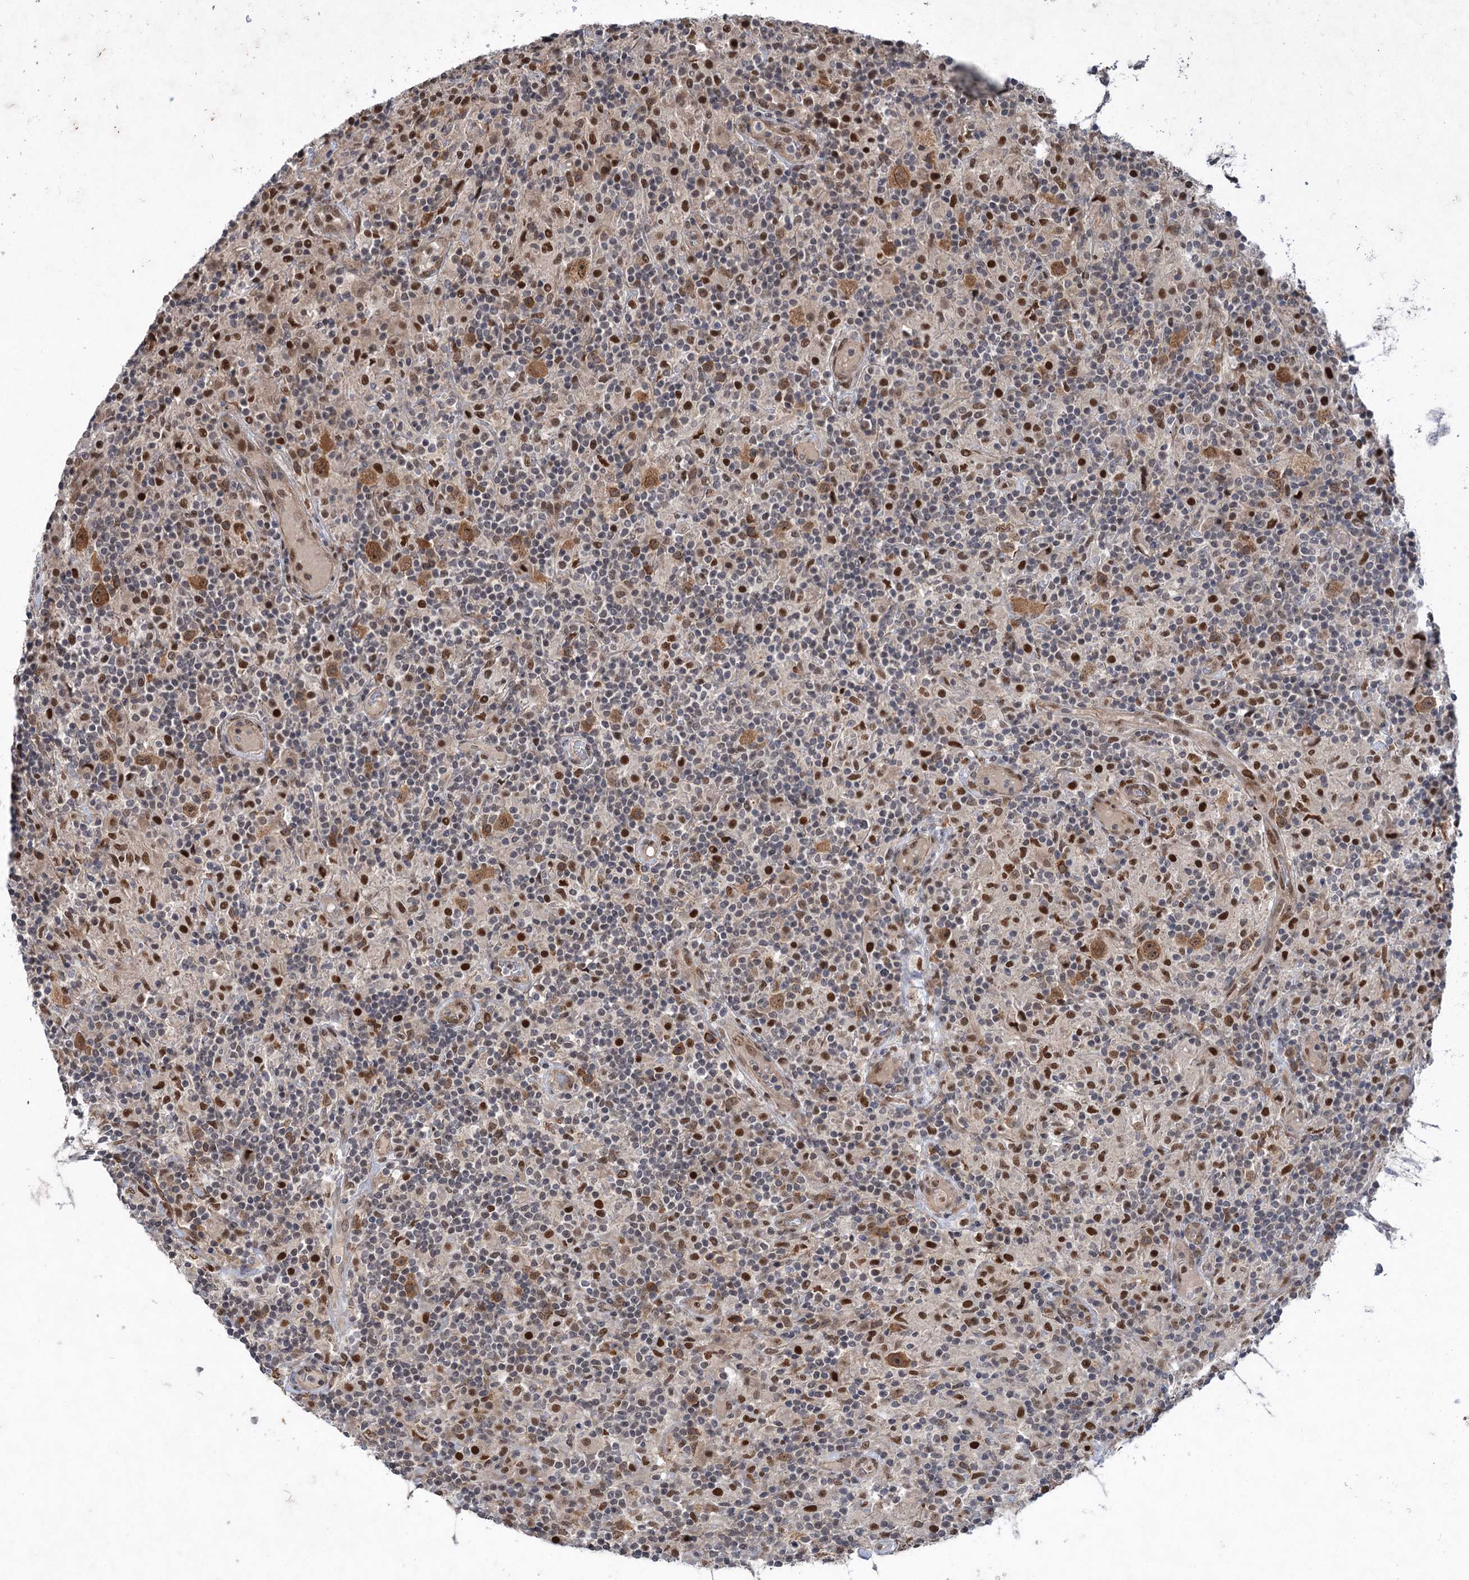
{"staining": {"intensity": "moderate", "quantity": ">75%", "location": "cytoplasmic/membranous,nuclear"}, "tissue": "lymphoma", "cell_type": "Tumor cells", "image_type": "cancer", "snomed": [{"axis": "morphology", "description": "Hodgkin's disease, NOS"}, {"axis": "topography", "description": "Lymph node"}], "caption": "This is an image of IHC staining of Hodgkin's disease, which shows moderate positivity in the cytoplasmic/membranous and nuclear of tumor cells.", "gene": "TTC31", "patient": {"sex": "male", "age": 70}}